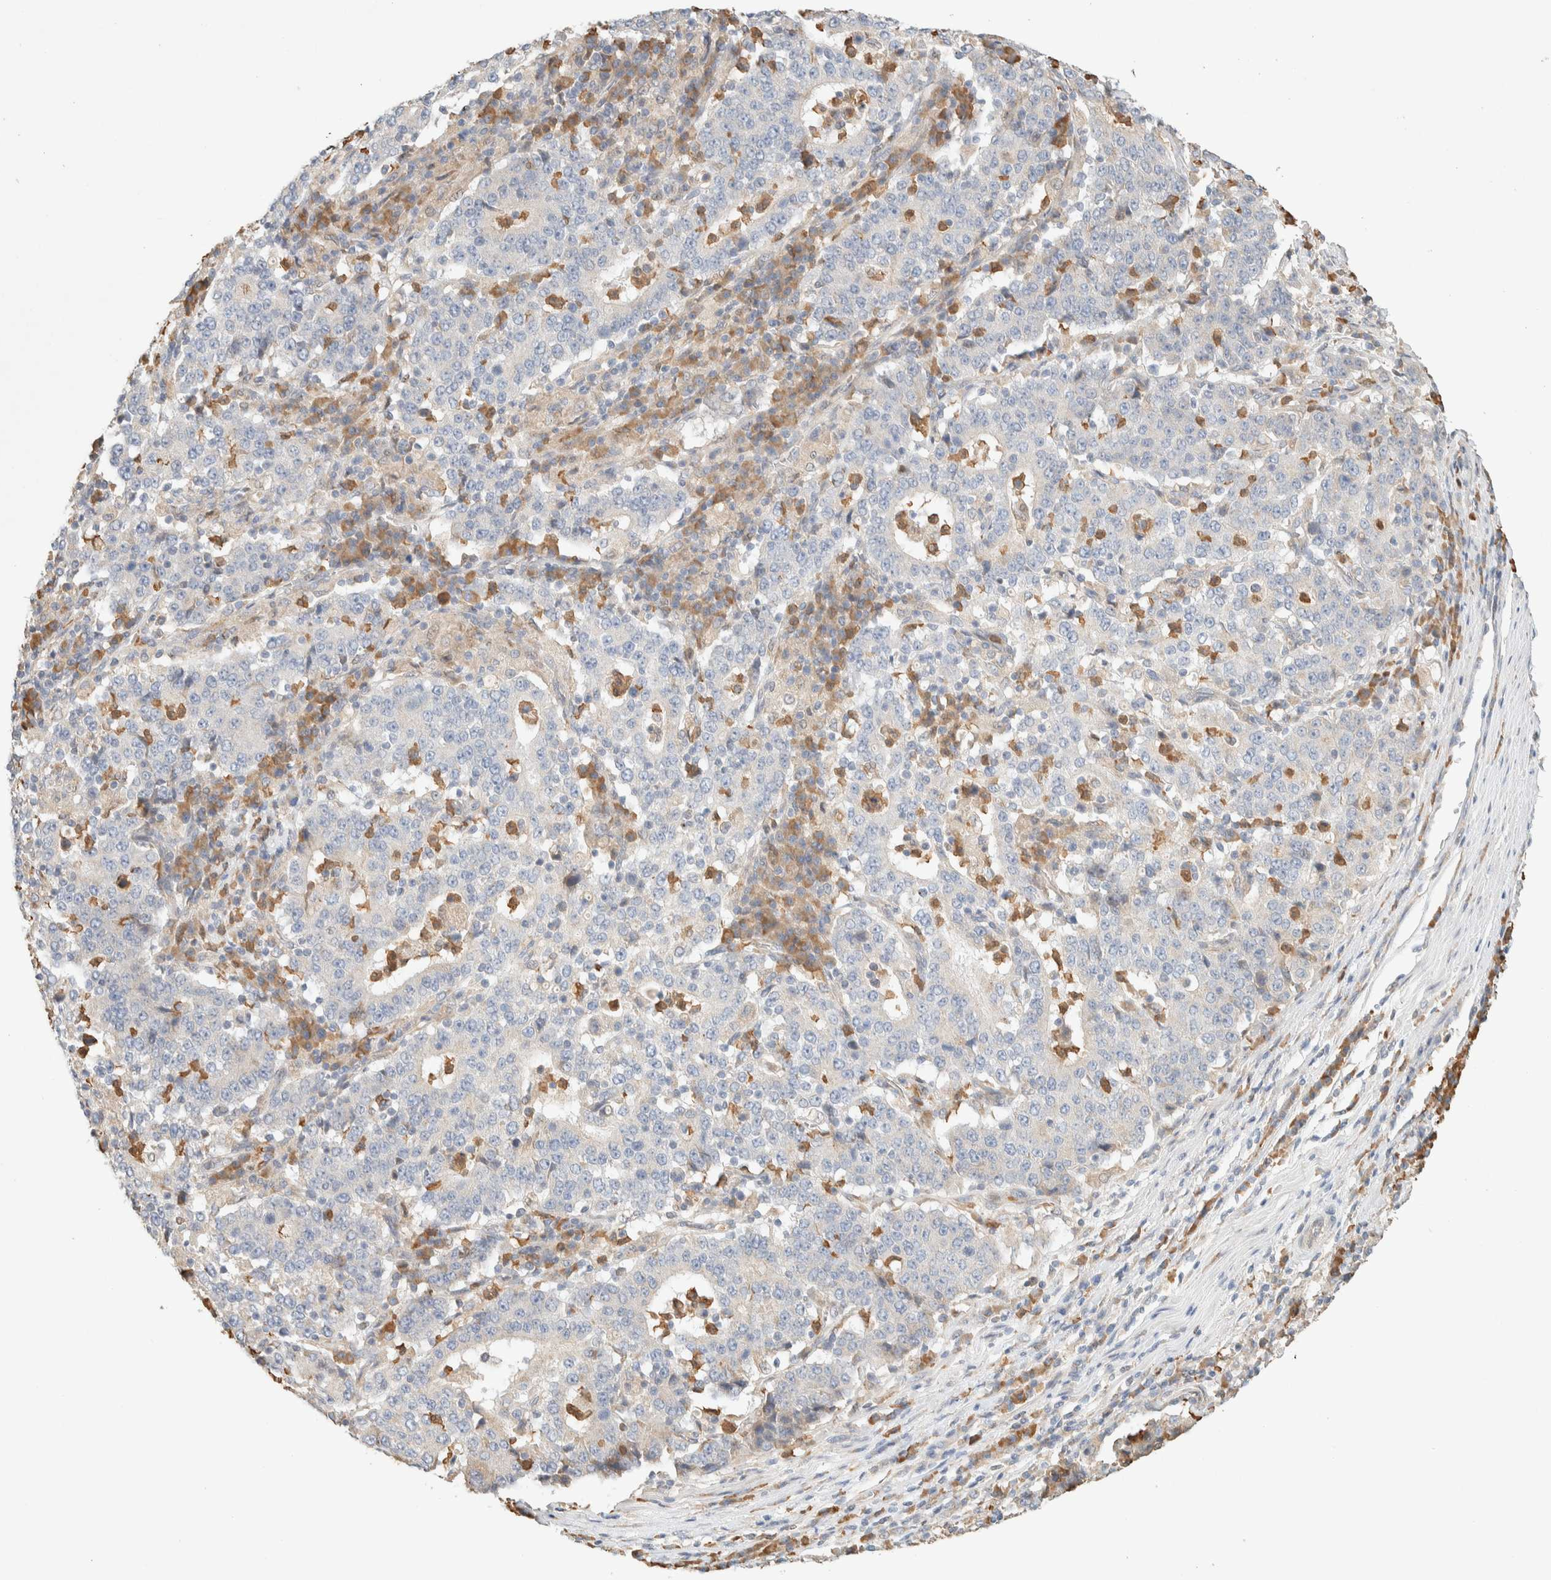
{"staining": {"intensity": "negative", "quantity": "none", "location": "none"}, "tissue": "stomach cancer", "cell_type": "Tumor cells", "image_type": "cancer", "snomed": [{"axis": "morphology", "description": "Adenocarcinoma, NOS"}, {"axis": "topography", "description": "Stomach"}], "caption": "Immunohistochemical staining of stomach cancer demonstrates no significant expression in tumor cells. (IHC, brightfield microscopy, high magnification).", "gene": "TTC3", "patient": {"sex": "male", "age": 59}}